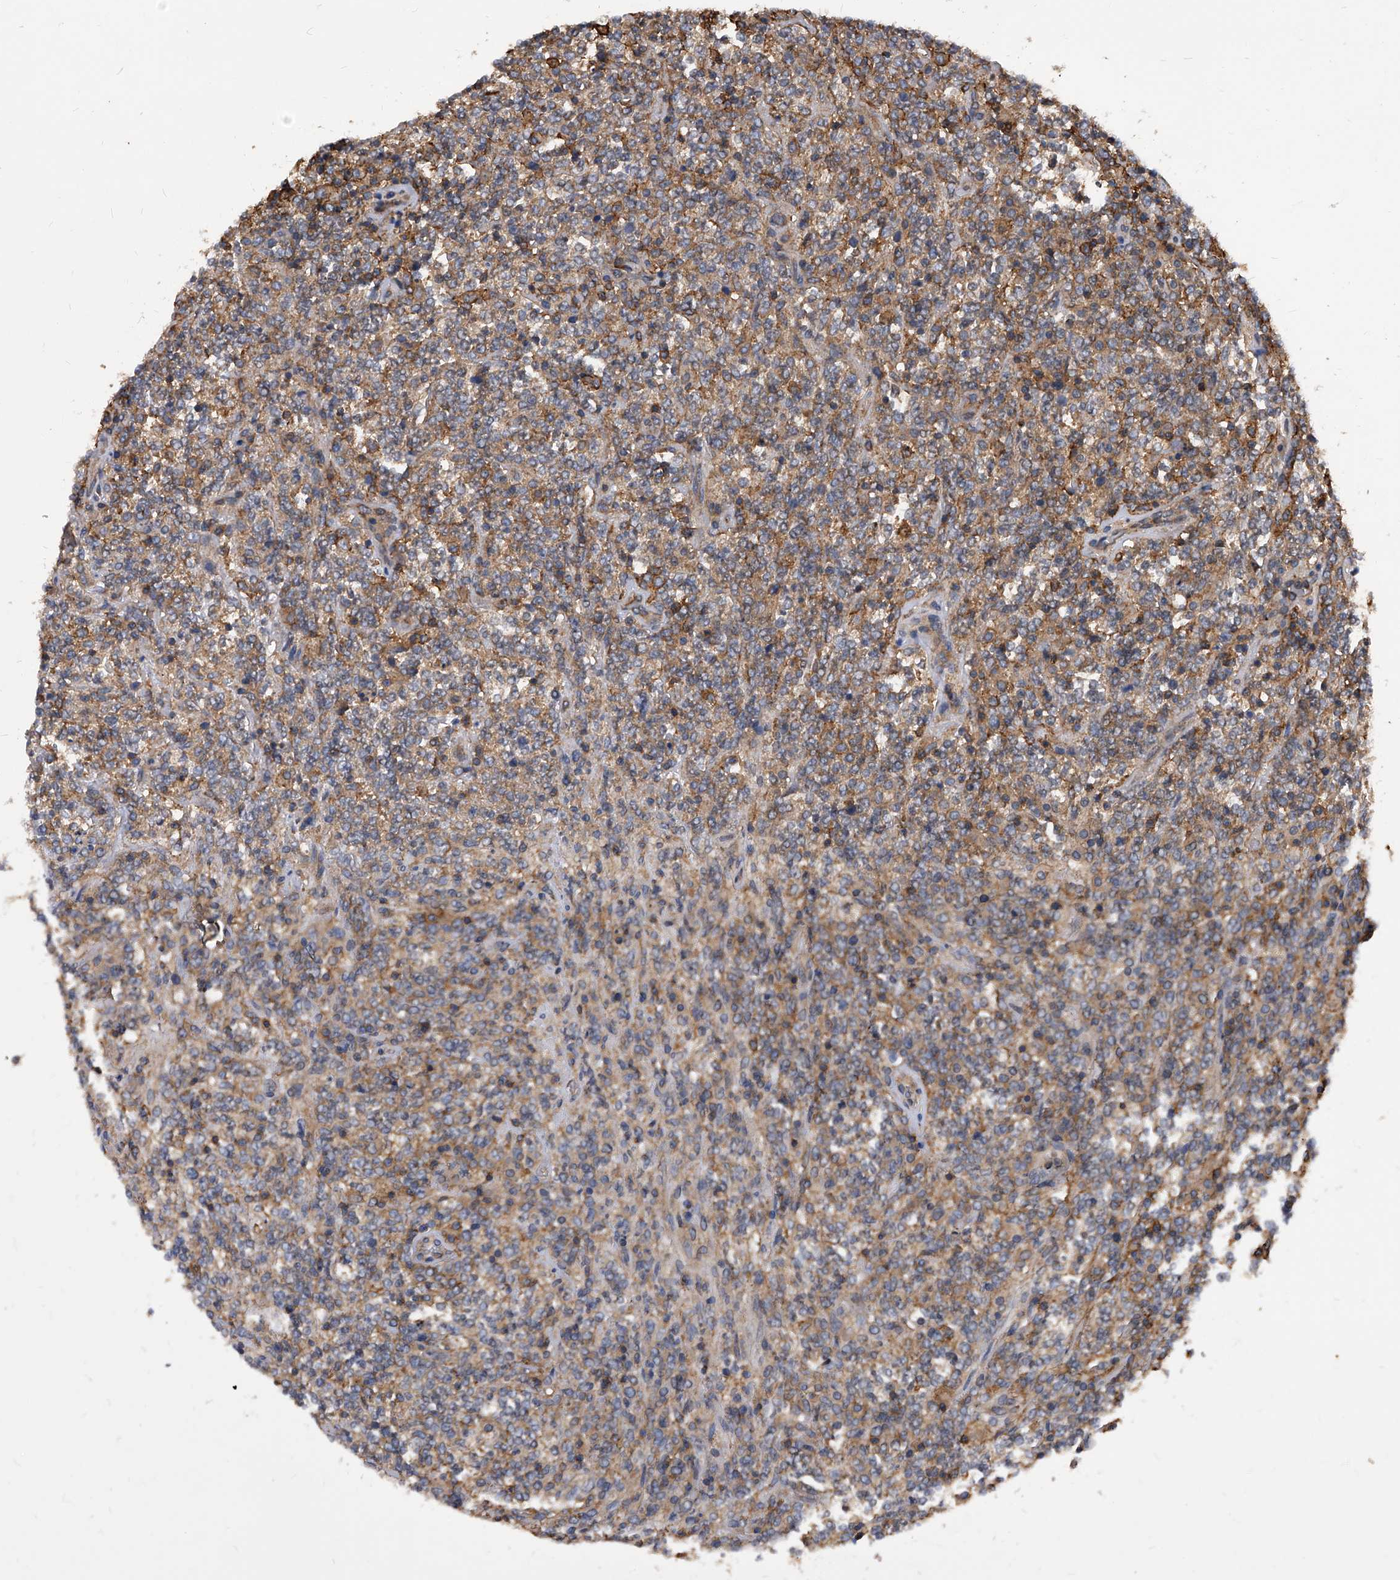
{"staining": {"intensity": "weak", "quantity": "<25%", "location": "cytoplasmic/membranous"}, "tissue": "lymphoma", "cell_type": "Tumor cells", "image_type": "cancer", "snomed": [{"axis": "morphology", "description": "Malignant lymphoma, non-Hodgkin's type, High grade"}, {"axis": "topography", "description": "Soft tissue"}], "caption": "Immunohistochemical staining of human high-grade malignant lymphoma, non-Hodgkin's type reveals no significant staining in tumor cells.", "gene": "ATG5", "patient": {"sex": "male", "age": 18}}